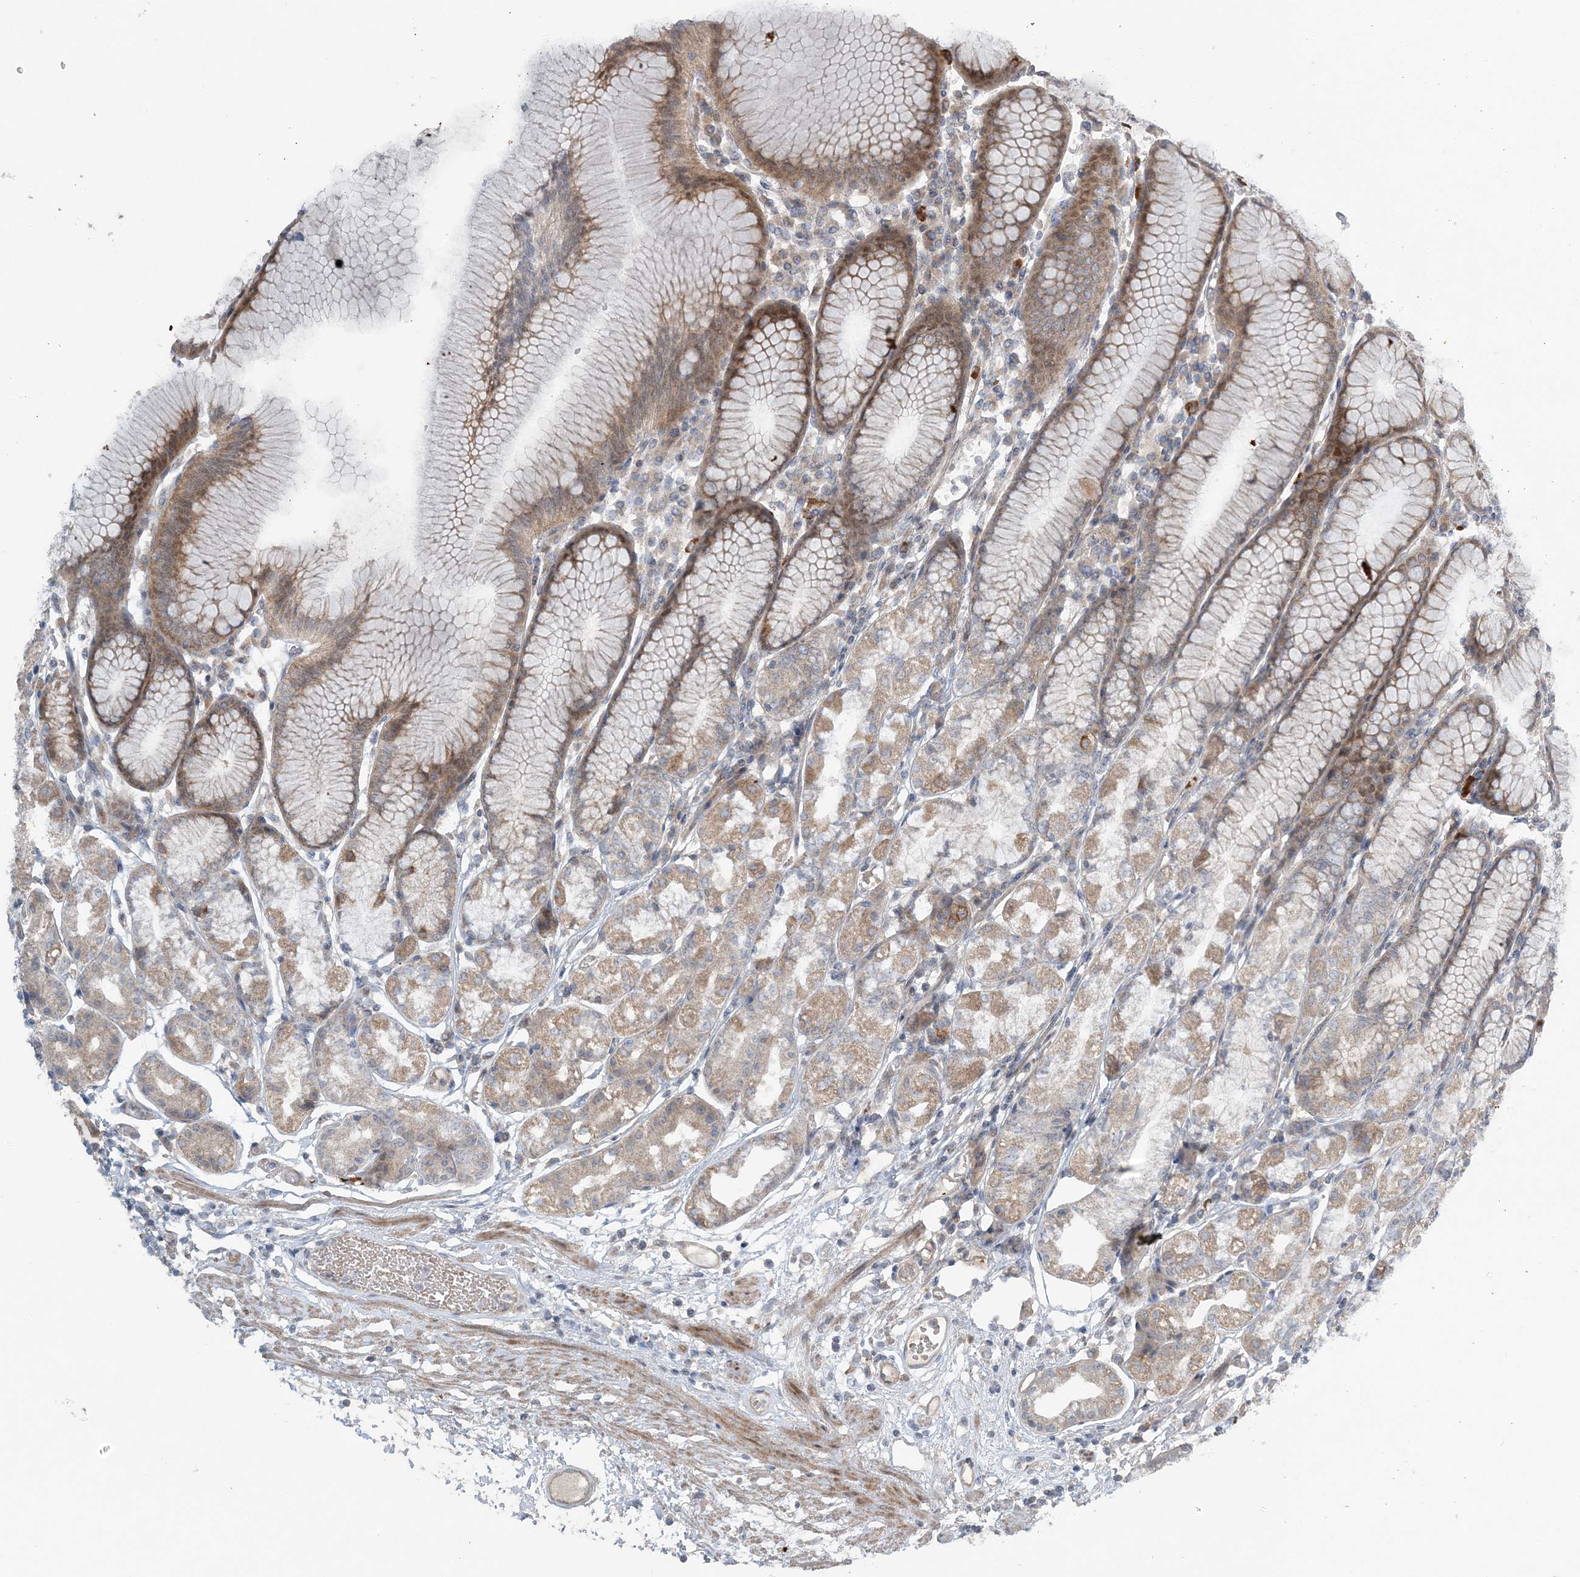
{"staining": {"intensity": "moderate", "quantity": "25%-75%", "location": "cytoplasmic/membranous"}, "tissue": "stomach", "cell_type": "Glandular cells", "image_type": "normal", "snomed": [{"axis": "morphology", "description": "Normal tissue, NOS"}, {"axis": "topography", "description": "Stomach"}], "caption": "IHC of unremarkable human stomach demonstrates medium levels of moderate cytoplasmic/membranous positivity in about 25%-75% of glandular cells. (Stains: DAB in brown, nuclei in blue, Microscopy: brightfield microscopy at high magnification).", "gene": "SLC4A10", "patient": {"sex": "female", "age": 57}}